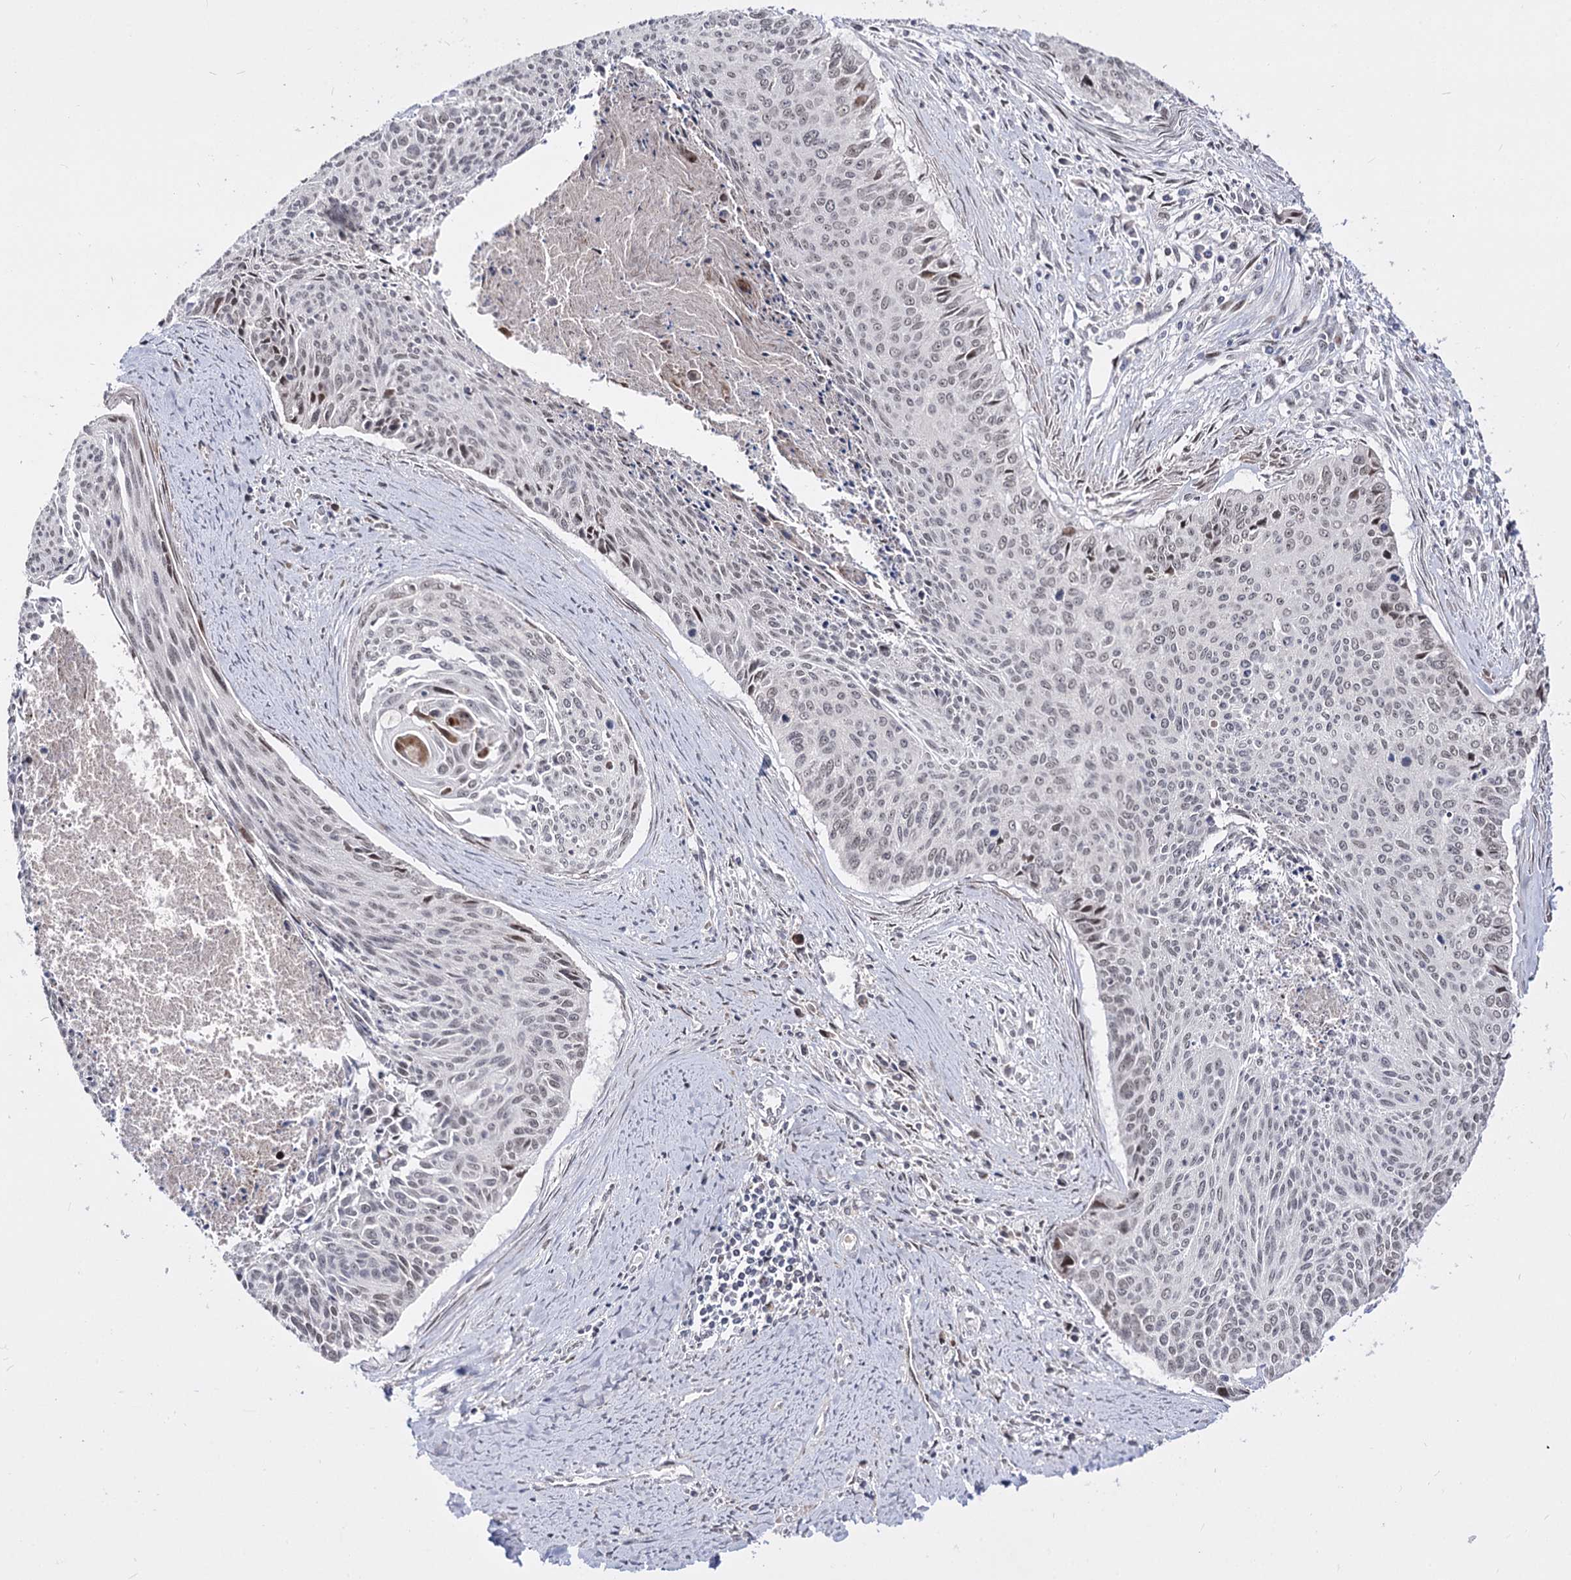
{"staining": {"intensity": "weak", "quantity": "<25%", "location": "nuclear"}, "tissue": "cervical cancer", "cell_type": "Tumor cells", "image_type": "cancer", "snomed": [{"axis": "morphology", "description": "Squamous cell carcinoma, NOS"}, {"axis": "topography", "description": "Cervix"}], "caption": "IHC image of human cervical cancer (squamous cell carcinoma) stained for a protein (brown), which demonstrates no staining in tumor cells.", "gene": "STOX1", "patient": {"sex": "female", "age": 55}}